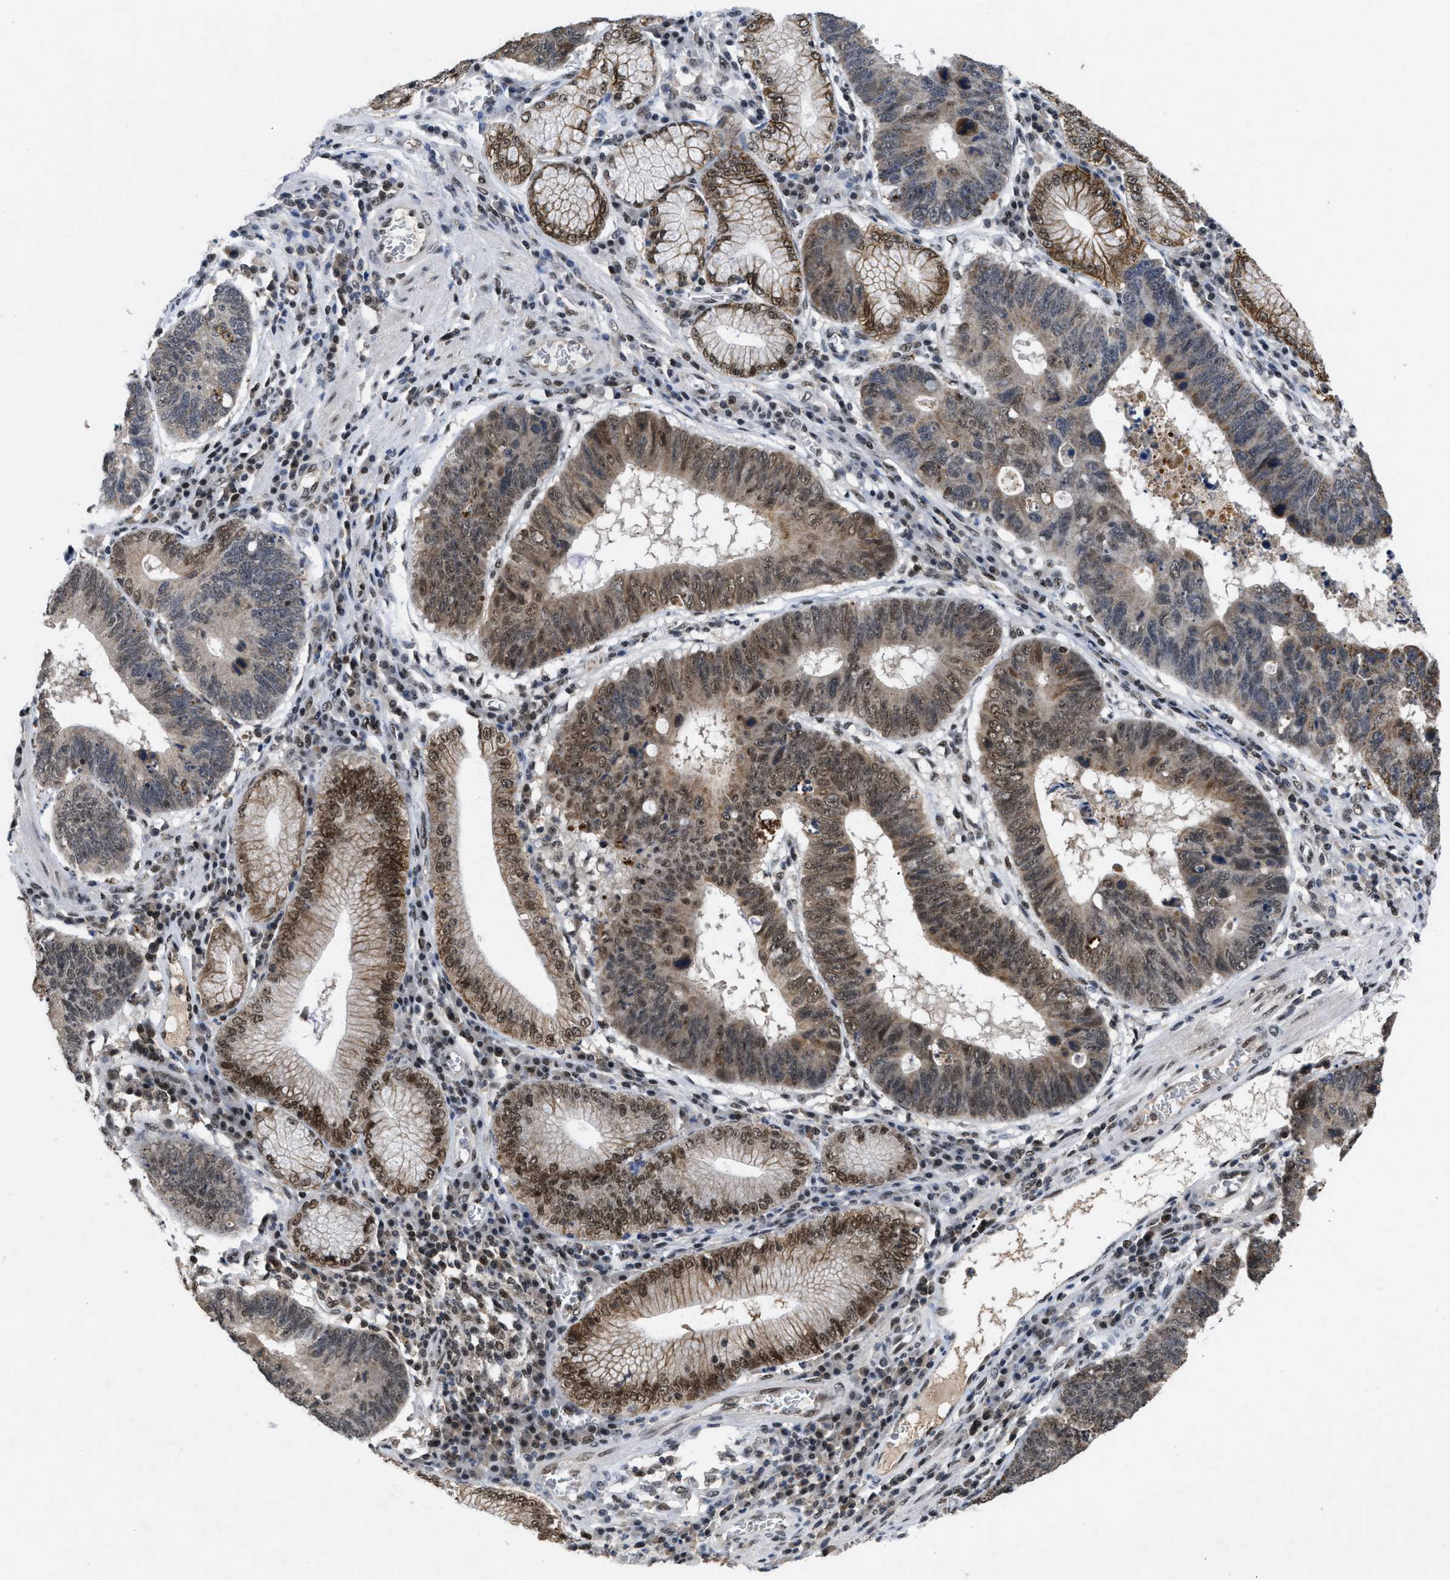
{"staining": {"intensity": "moderate", "quantity": ">75%", "location": "cytoplasmic/membranous,nuclear"}, "tissue": "stomach cancer", "cell_type": "Tumor cells", "image_type": "cancer", "snomed": [{"axis": "morphology", "description": "Adenocarcinoma, NOS"}, {"axis": "topography", "description": "Stomach"}], "caption": "This micrograph displays IHC staining of stomach cancer (adenocarcinoma), with medium moderate cytoplasmic/membranous and nuclear staining in approximately >75% of tumor cells.", "gene": "ZNF346", "patient": {"sex": "male", "age": 59}}